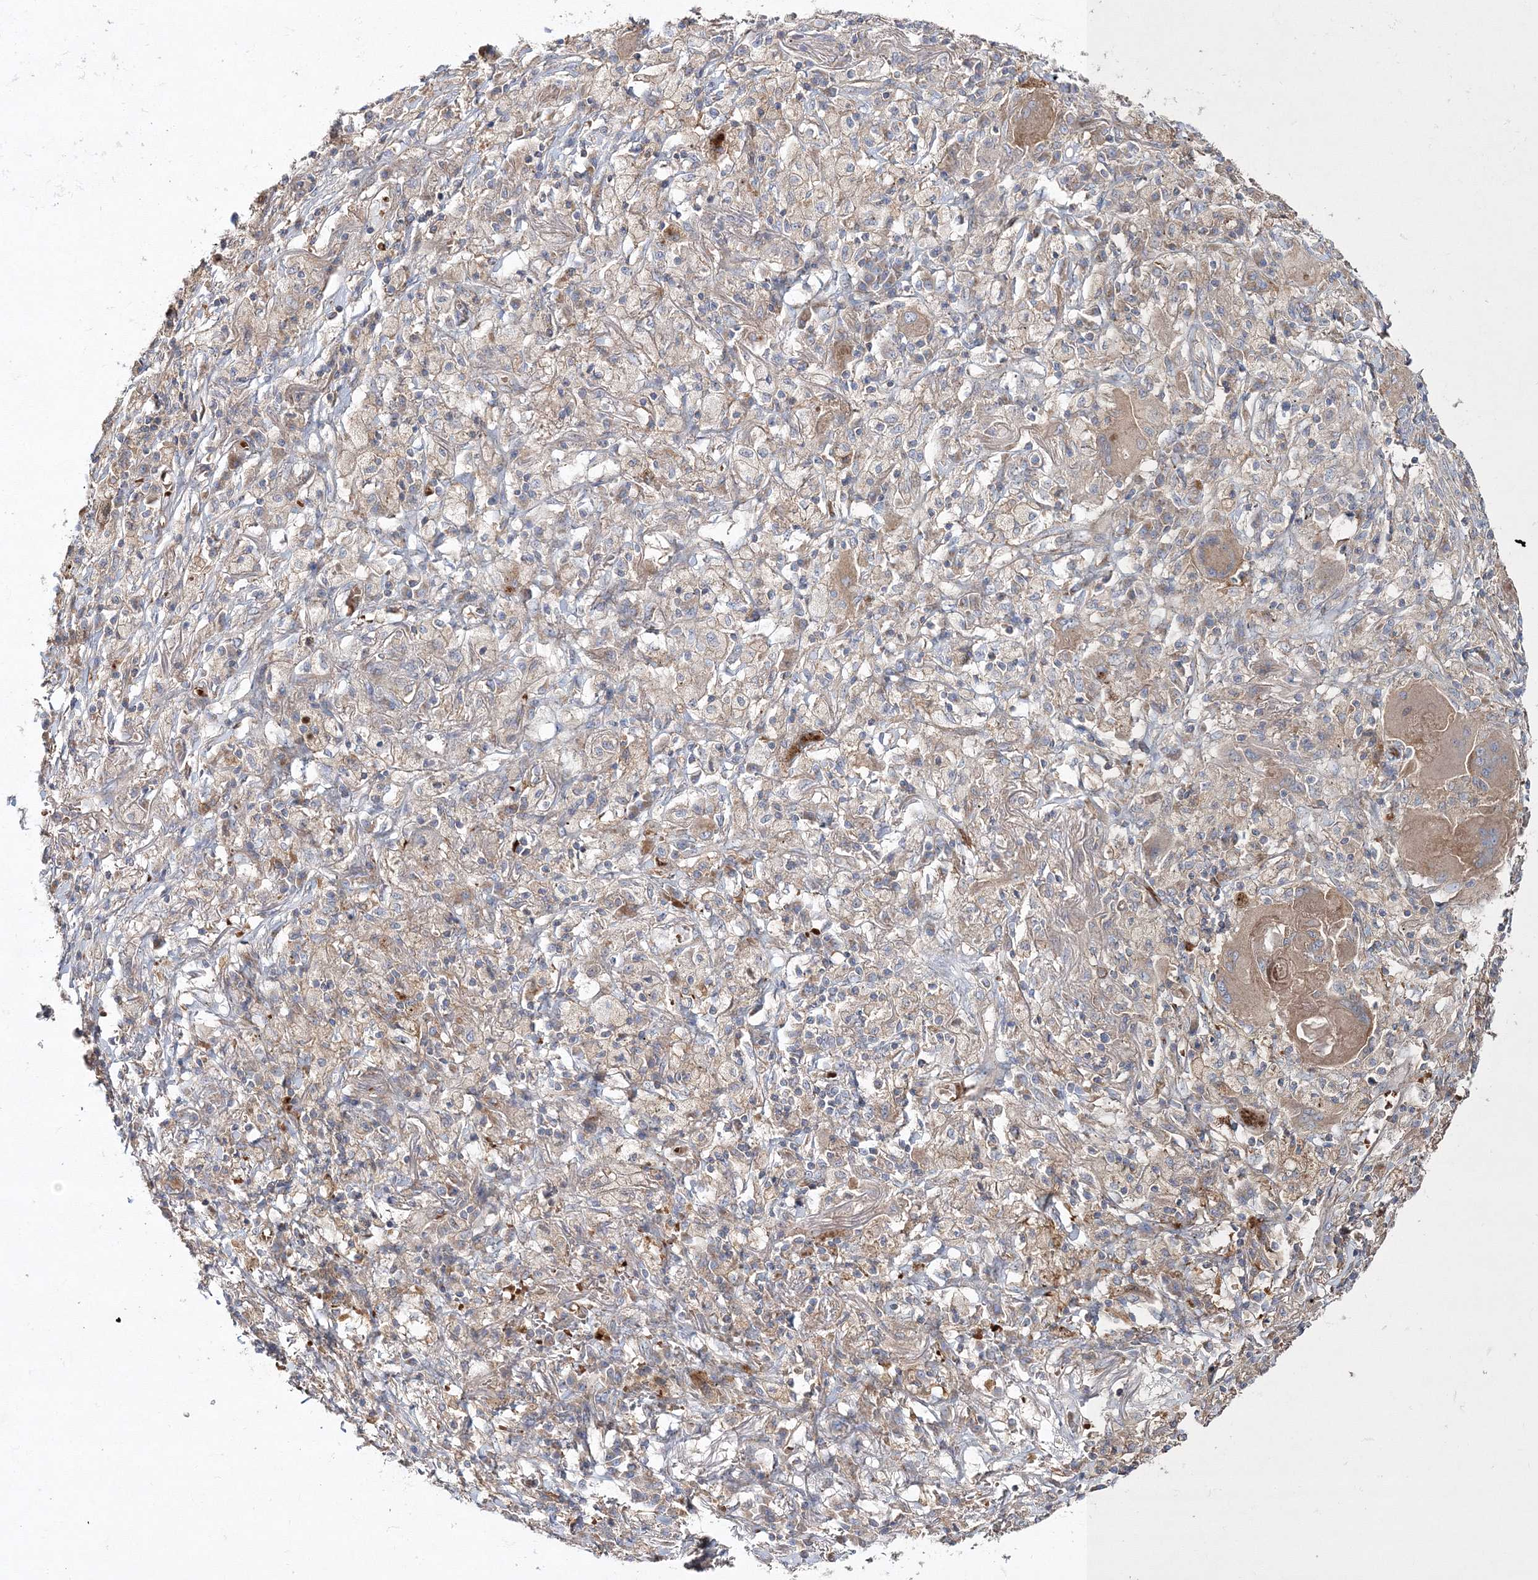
{"staining": {"intensity": "weak", "quantity": "<25%", "location": "cytoplasmic/membranous"}, "tissue": "lung cancer", "cell_type": "Tumor cells", "image_type": "cancer", "snomed": [{"axis": "morphology", "description": "Squamous cell carcinoma, NOS"}, {"axis": "topography", "description": "Lung"}], "caption": "Immunohistochemistry image of neoplastic tissue: lung cancer (squamous cell carcinoma) stained with DAB demonstrates no significant protein positivity in tumor cells. (IHC, brightfield microscopy, high magnification).", "gene": "ZSWIM6", "patient": {"sex": "male", "age": 61}}